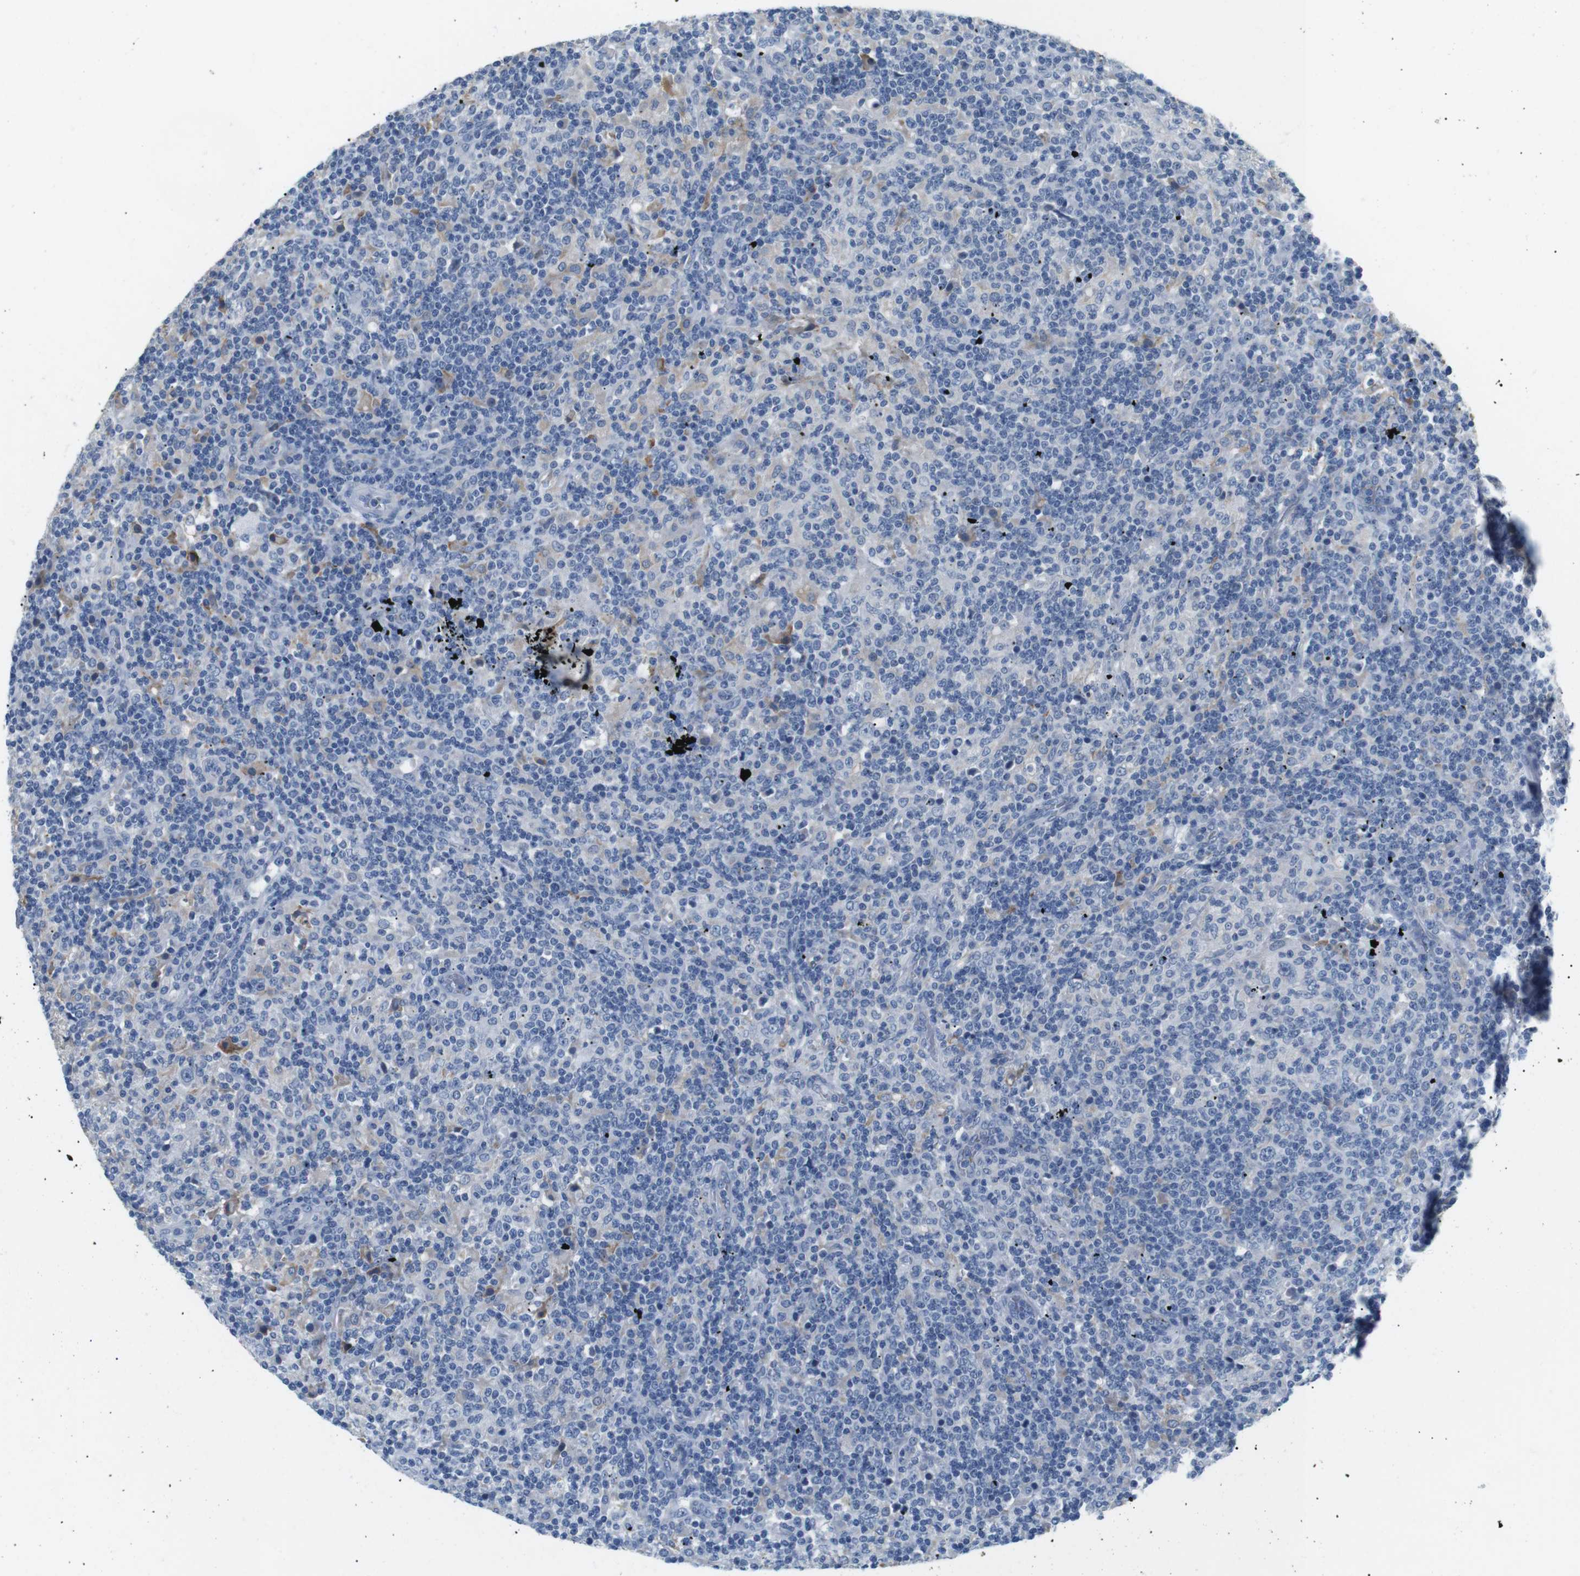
{"staining": {"intensity": "negative", "quantity": "none", "location": "none"}, "tissue": "lymphoma", "cell_type": "Tumor cells", "image_type": "cancer", "snomed": [{"axis": "morphology", "description": "Hodgkin's disease, NOS"}, {"axis": "topography", "description": "Lymph node"}], "caption": "The image exhibits no staining of tumor cells in lymphoma.", "gene": "FCGRT", "patient": {"sex": "male", "age": 70}}